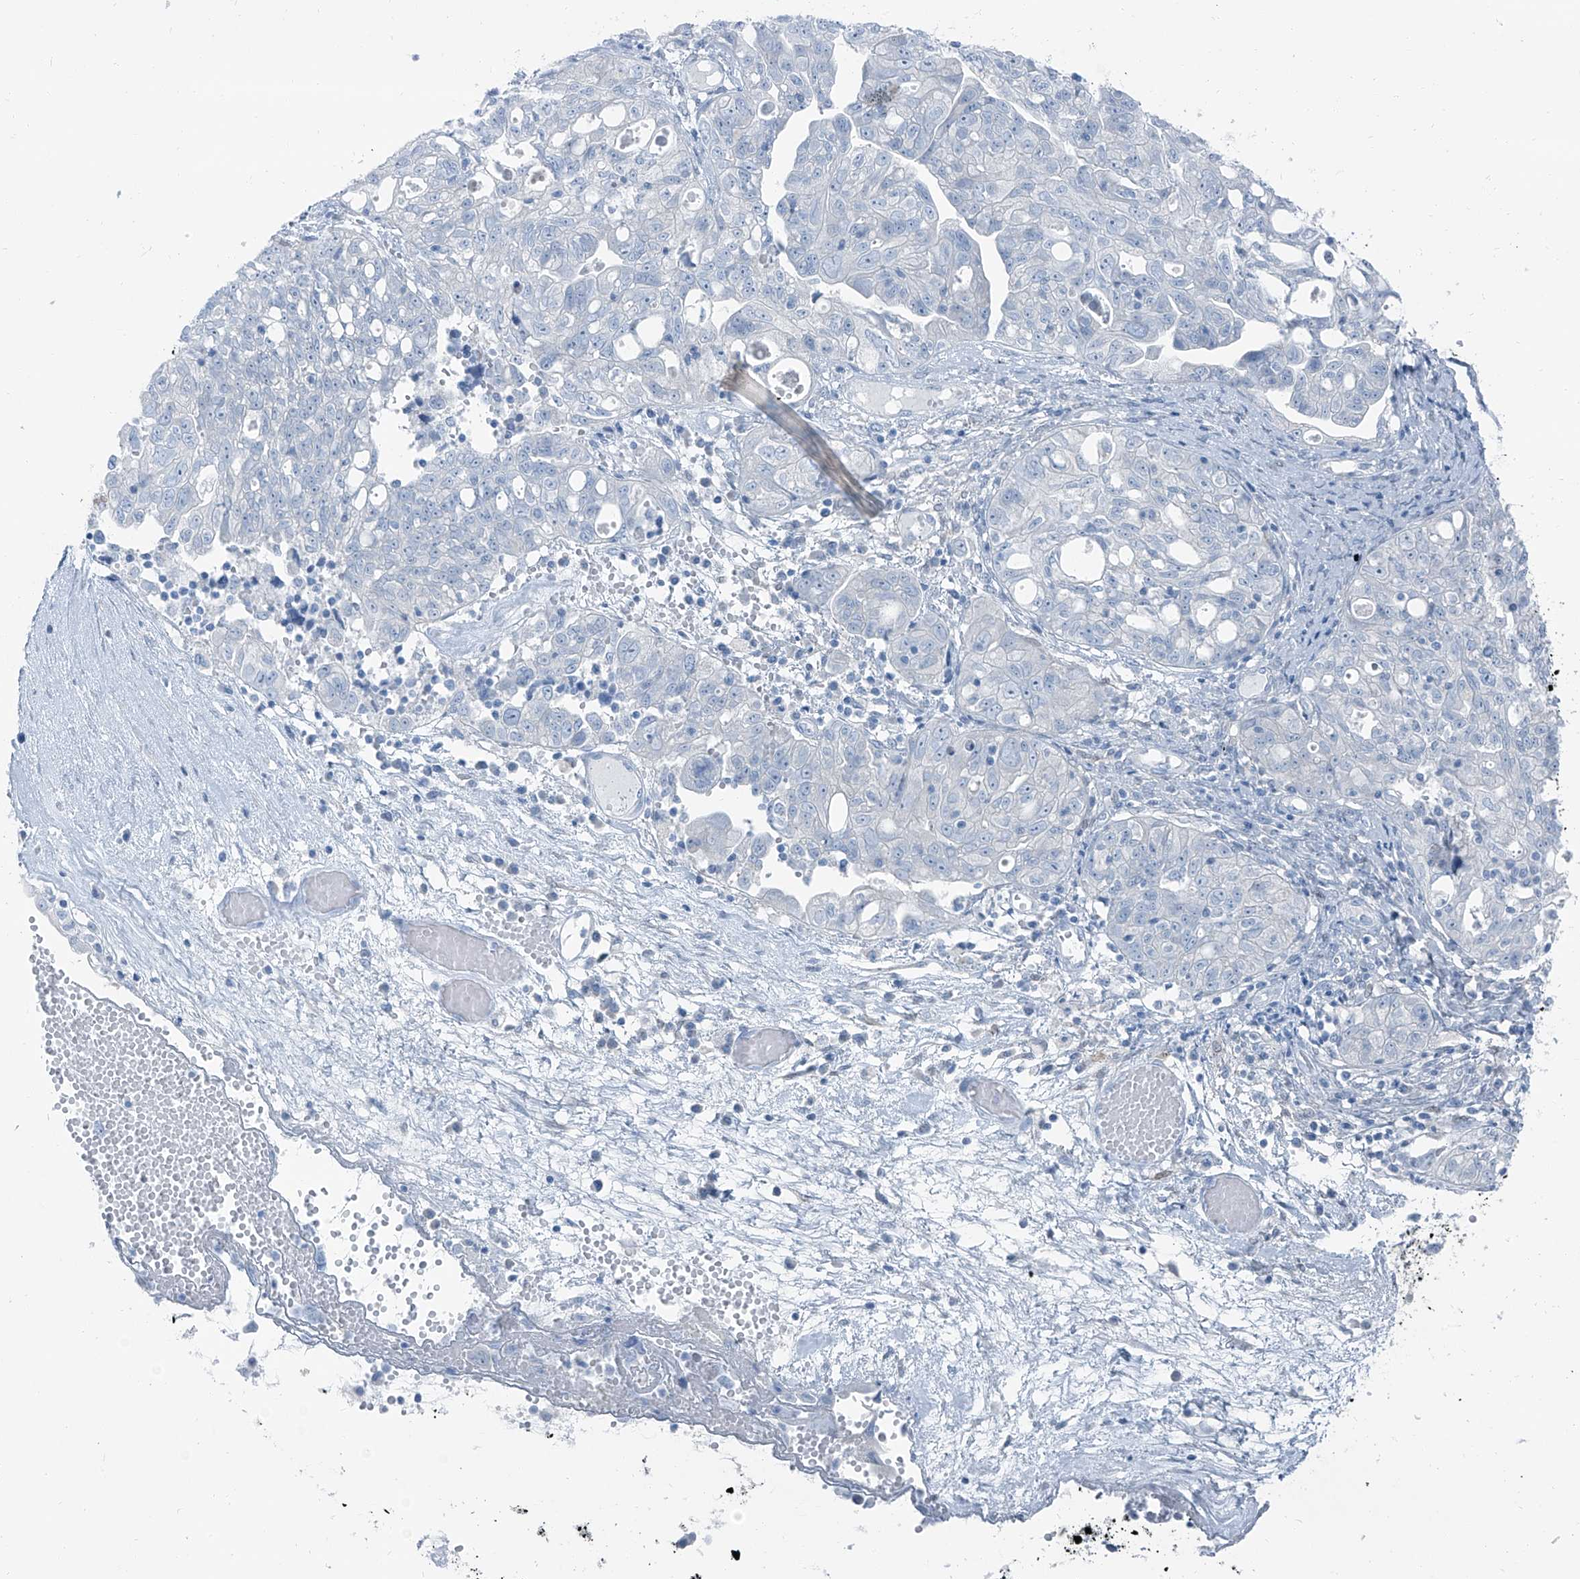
{"staining": {"intensity": "negative", "quantity": "none", "location": "none"}, "tissue": "ovarian cancer", "cell_type": "Tumor cells", "image_type": "cancer", "snomed": [{"axis": "morphology", "description": "Carcinoma, NOS"}, {"axis": "morphology", "description": "Cystadenocarcinoma, serous, NOS"}, {"axis": "topography", "description": "Ovary"}], "caption": "Immunohistochemistry (IHC) image of human ovarian serous cystadenocarcinoma stained for a protein (brown), which demonstrates no expression in tumor cells.", "gene": "RGN", "patient": {"sex": "female", "age": 69}}